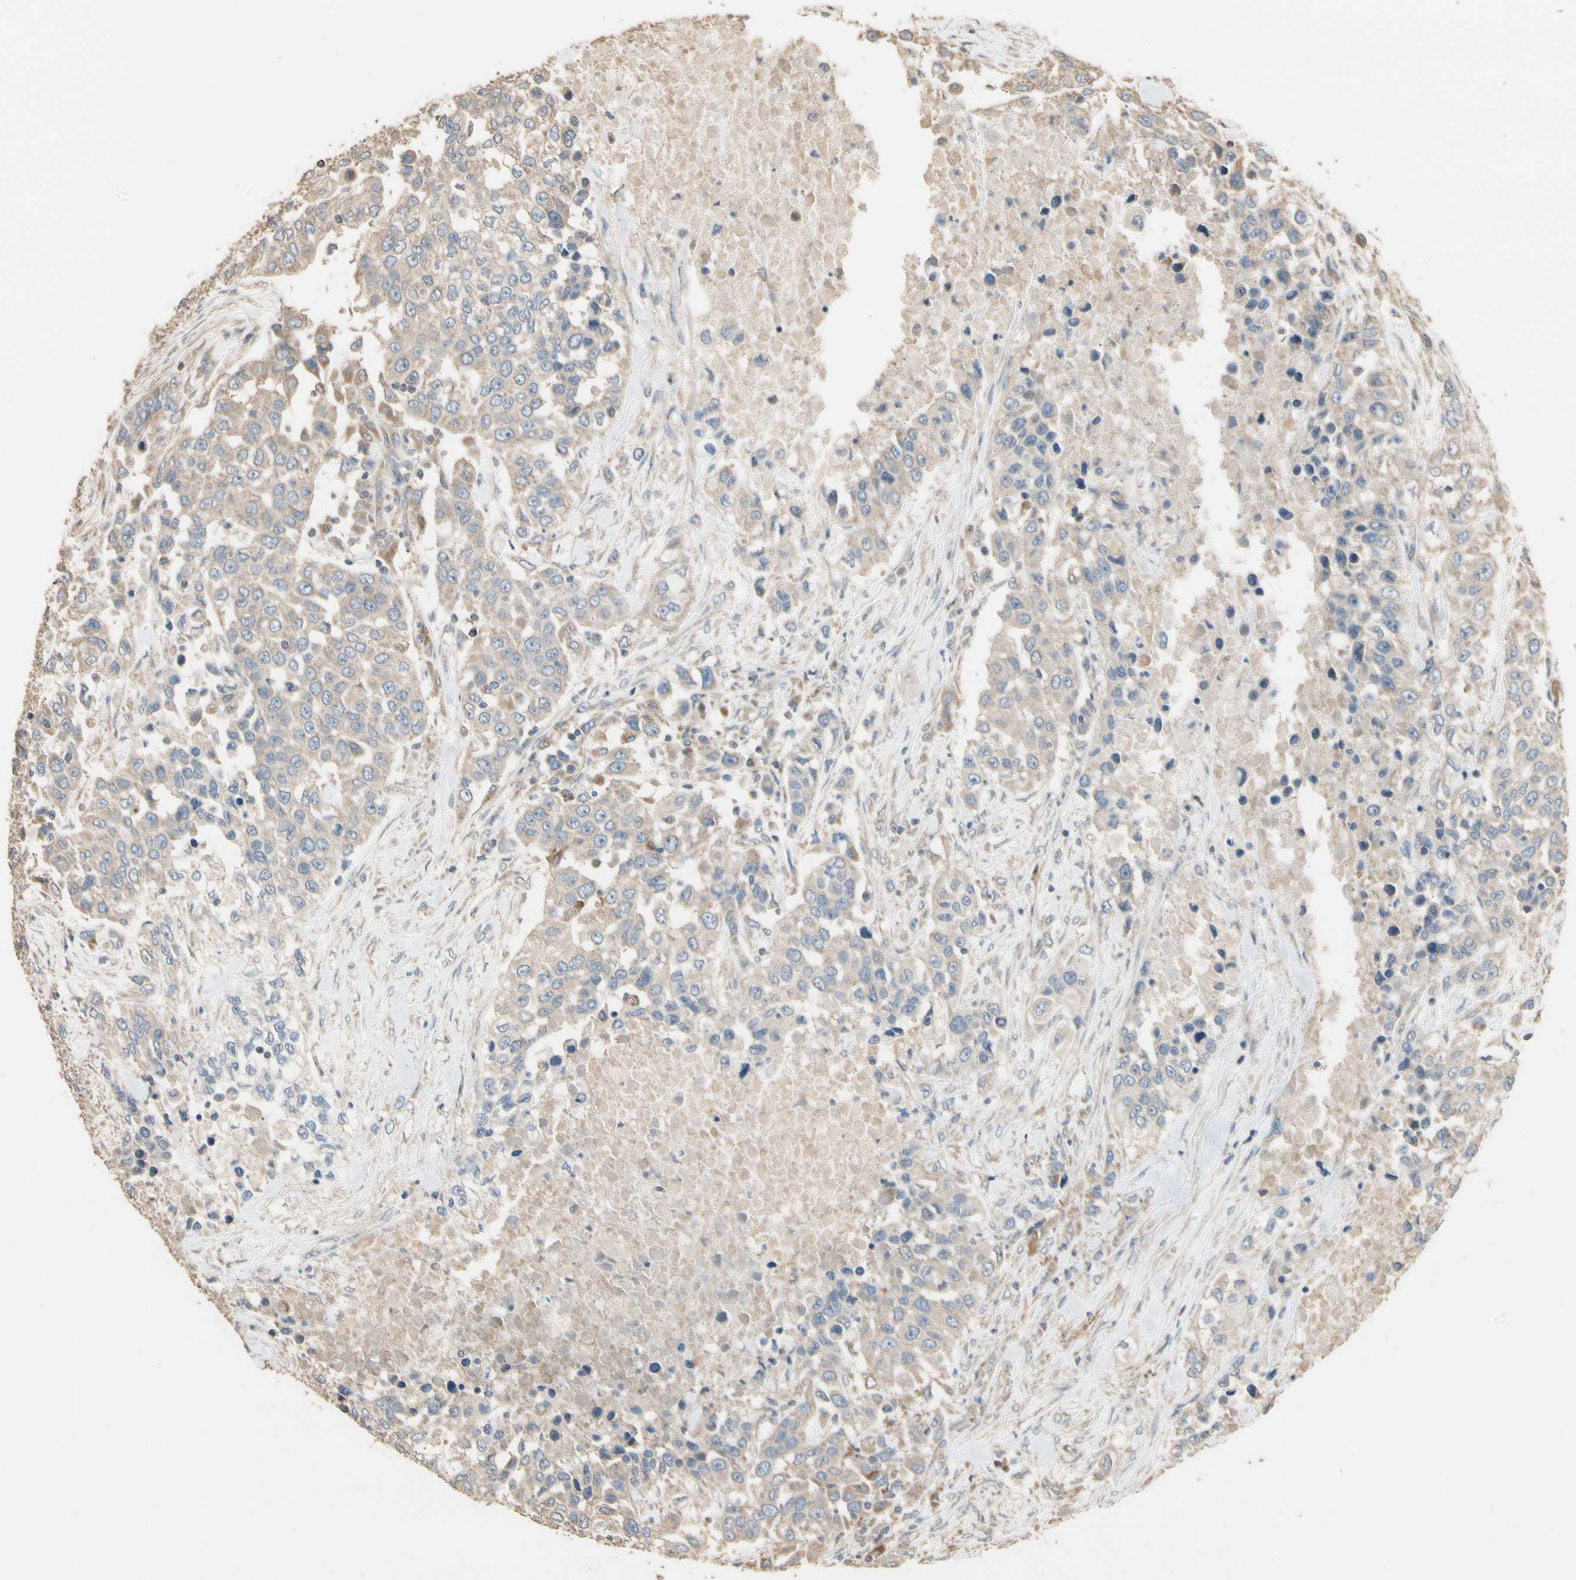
{"staining": {"intensity": "weak", "quantity": ">75%", "location": "cytoplasmic/membranous"}, "tissue": "urothelial cancer", "cell_type": "Tumor cells", "image_type": "cancer", "snomed": [{"axis": "morphology", "description": "Urothelial carcinoma, High grade"}, {"axis": "topography", "description": "Urinary bladder"}], "caption": "Urothelial cancer stained for a protein displays weak cytoplasmic/membranous positivity in tumor cells.", "gene": "STX18", "patient": {"sex": "female", "age": 80}}